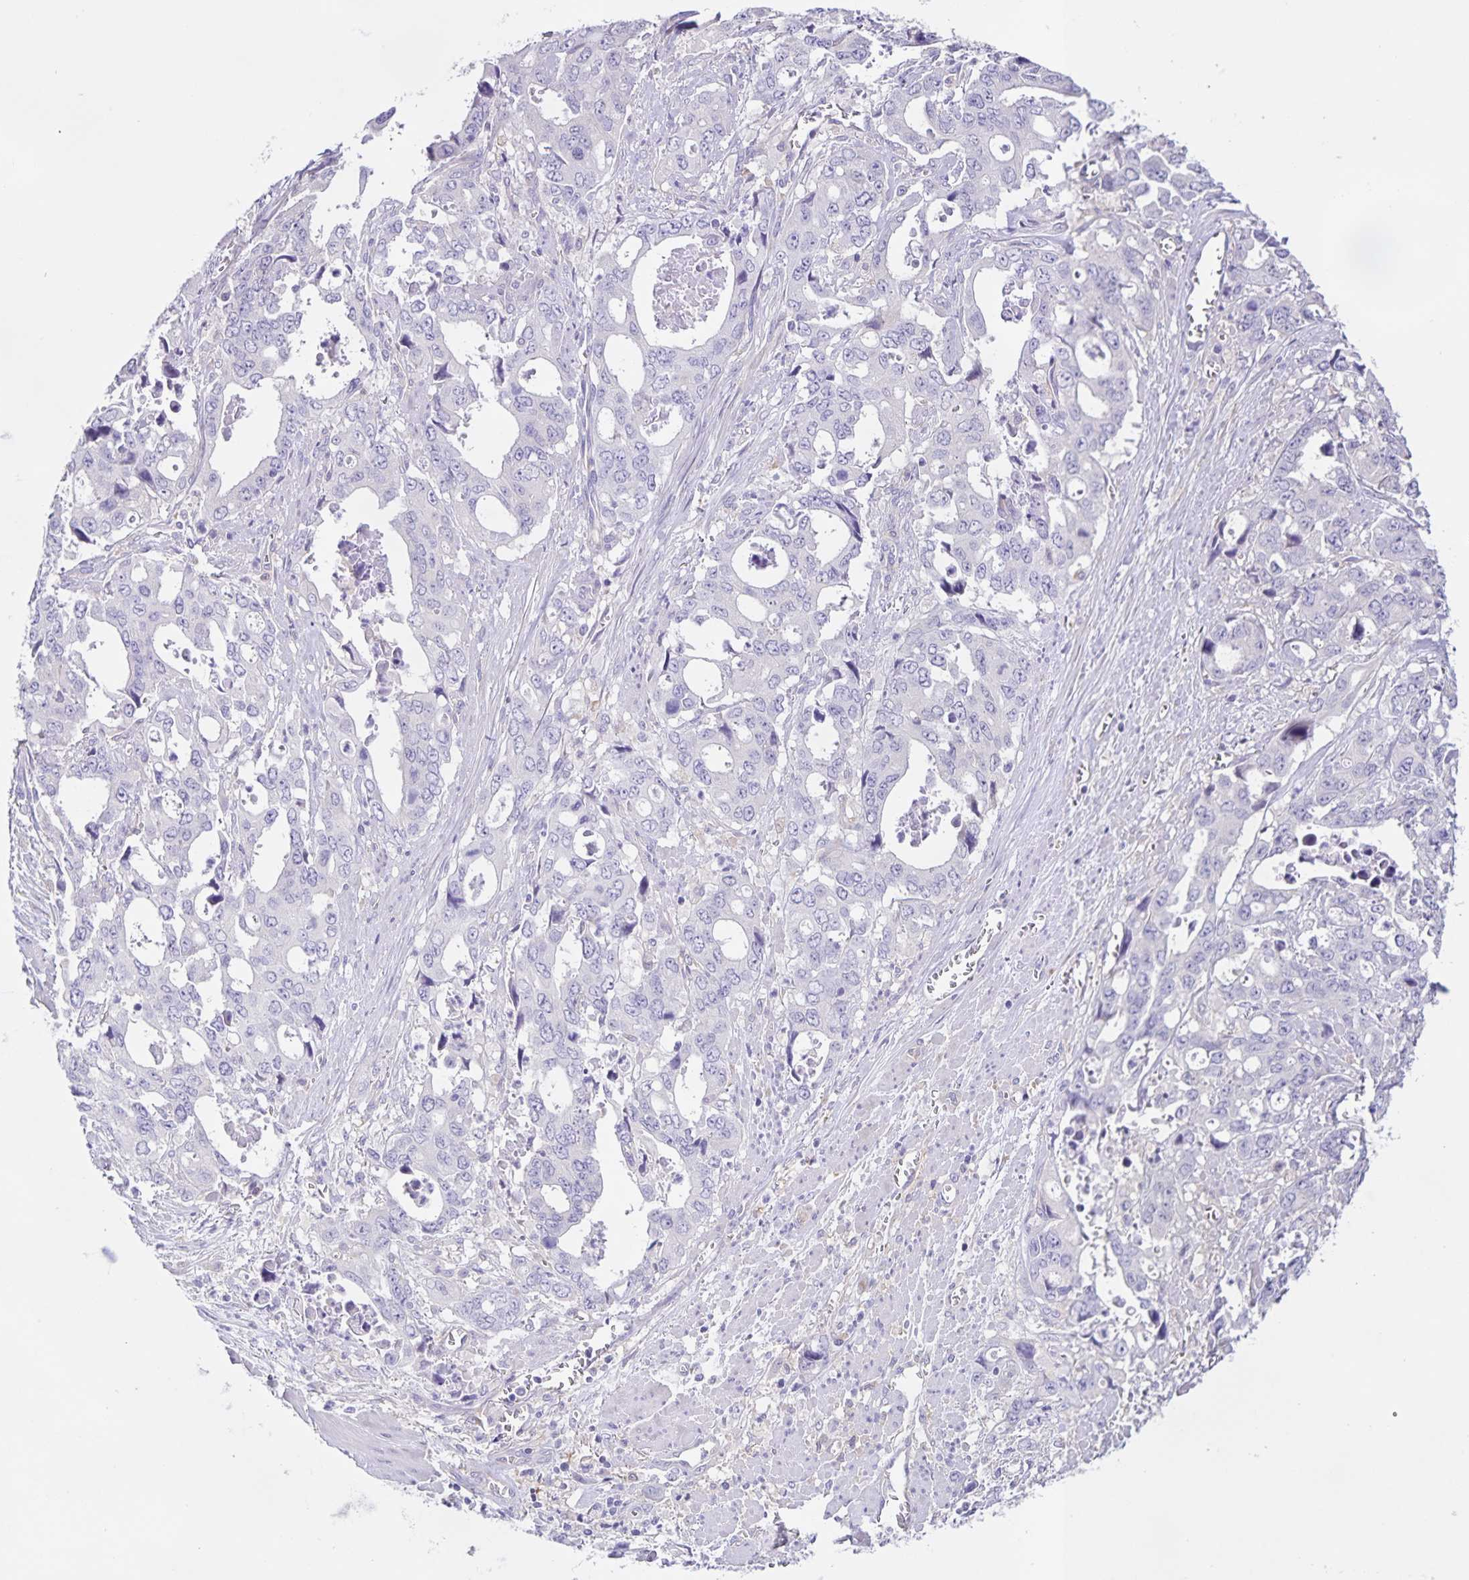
{"staining": {"intensity": "negative", "quantity": "none", "location": "none"}, "tissue": "stomach cancer", "cell_type": "Tumor cells", "image_type": "cancer", "snomed": [{"axis": "morphology", "description": "Adenocarcinoma, NOS"}, {"axis": "topography", "description": "Stomach, upper"}], "caption": "This is an immunohistochemistry (IHC) image of human stomach adenocarcinoma. There is no expression in tumor cells.", "gene": "BOLL", "patient": {"sex": "male", "age": 74}}